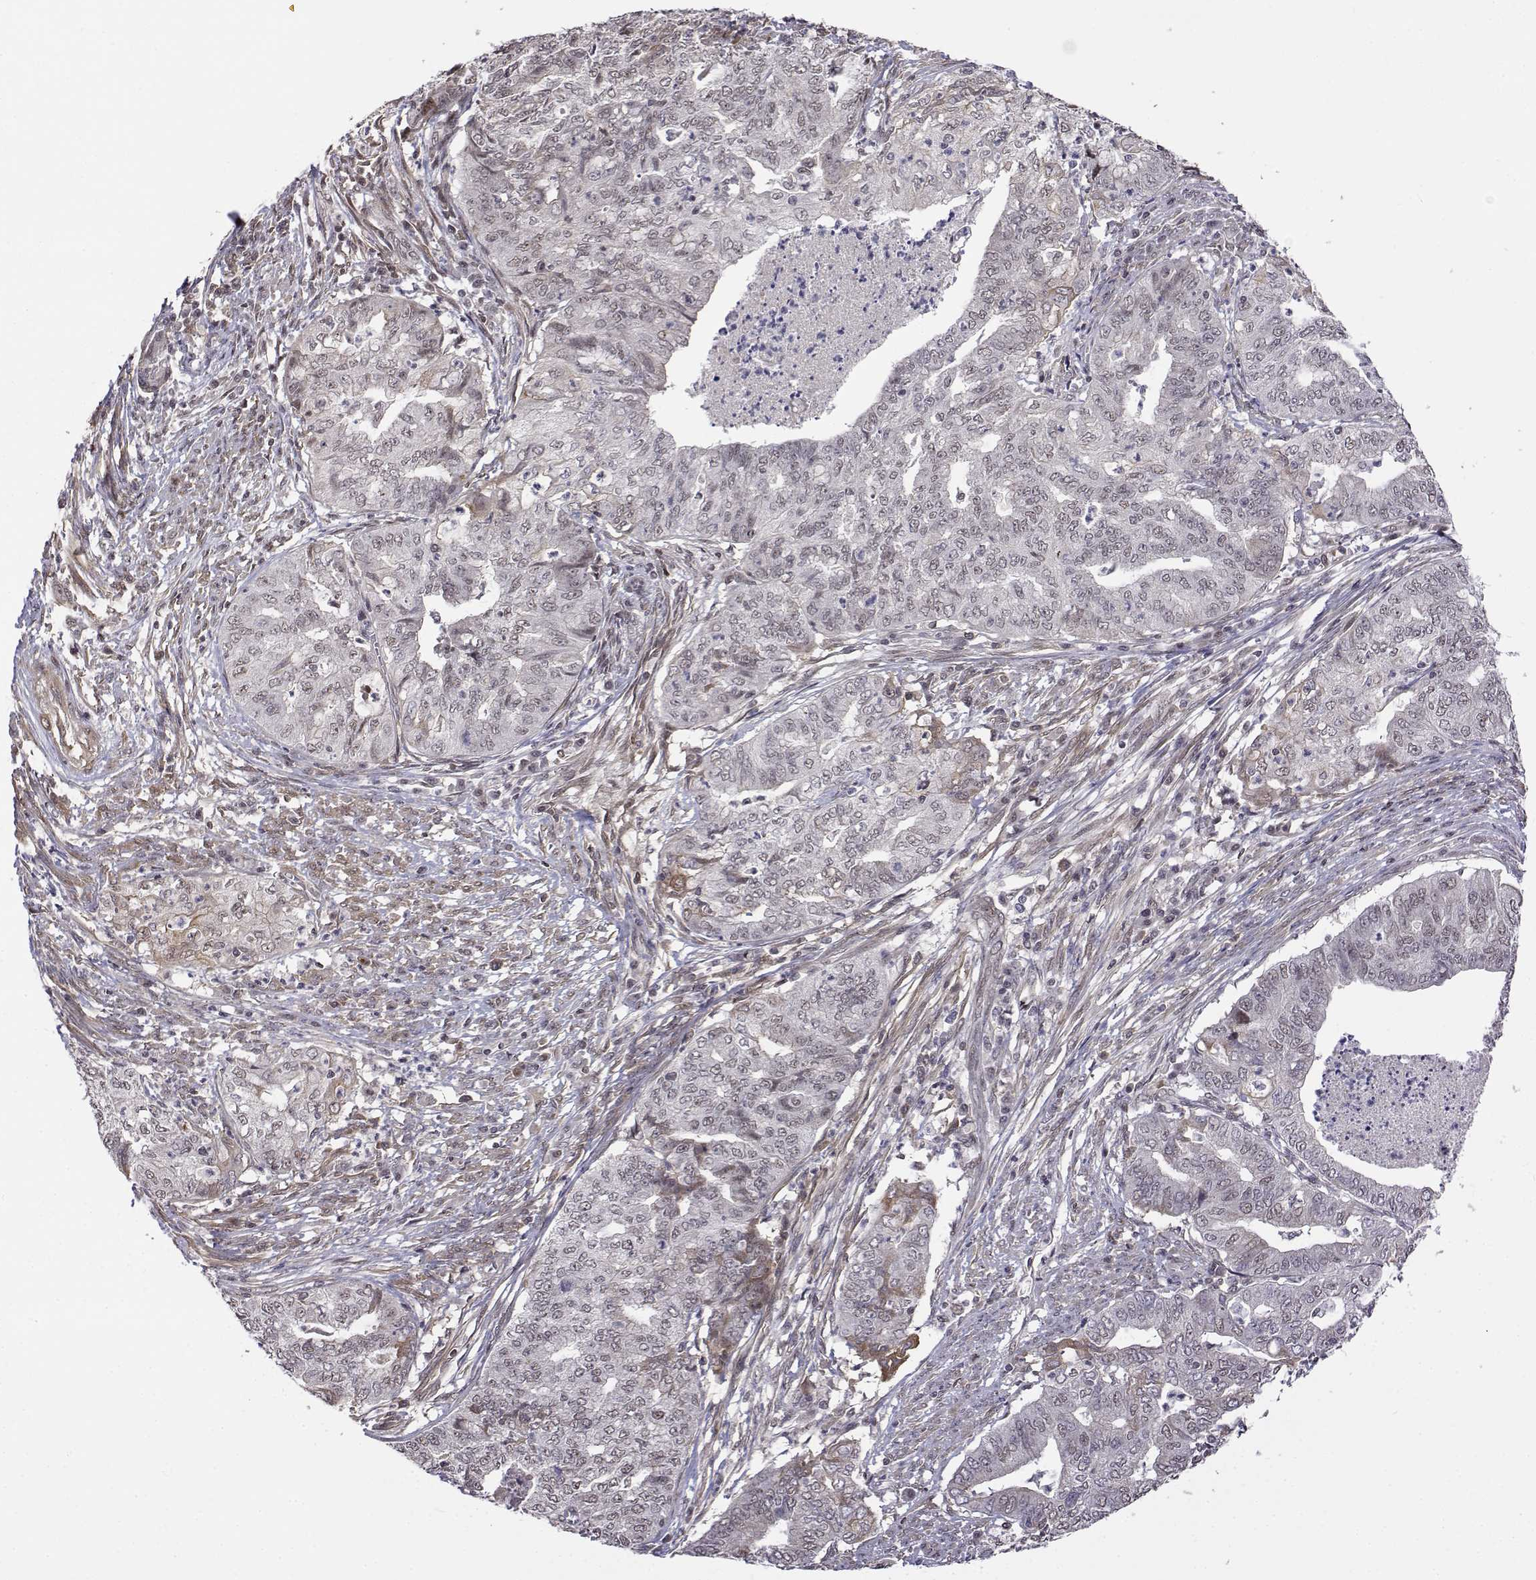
{"staining": {"intensity": "negative", "quantity": "none", "location": "none"}, "tissue": "endometrial cancer", "cell_type": "Tumor cells", "image_type": "cancer", "snomed": [{"axis": "morphology", "description": "Adenocarcinoma, NOS"}, {"axis": "topography", "description": "Endometrium"}], "caption": "The histopathology image demonstrates no significant staining in tumor cells of adenocarcinoma (endometrial). Brightfield microscopy of immunohistochemistry (IHC) stained with DAB (brown) and hematoxylin (blue), captured at high magnification.", "gene": "ITGA7", "patient": {"sex": "female", "age": 79}}